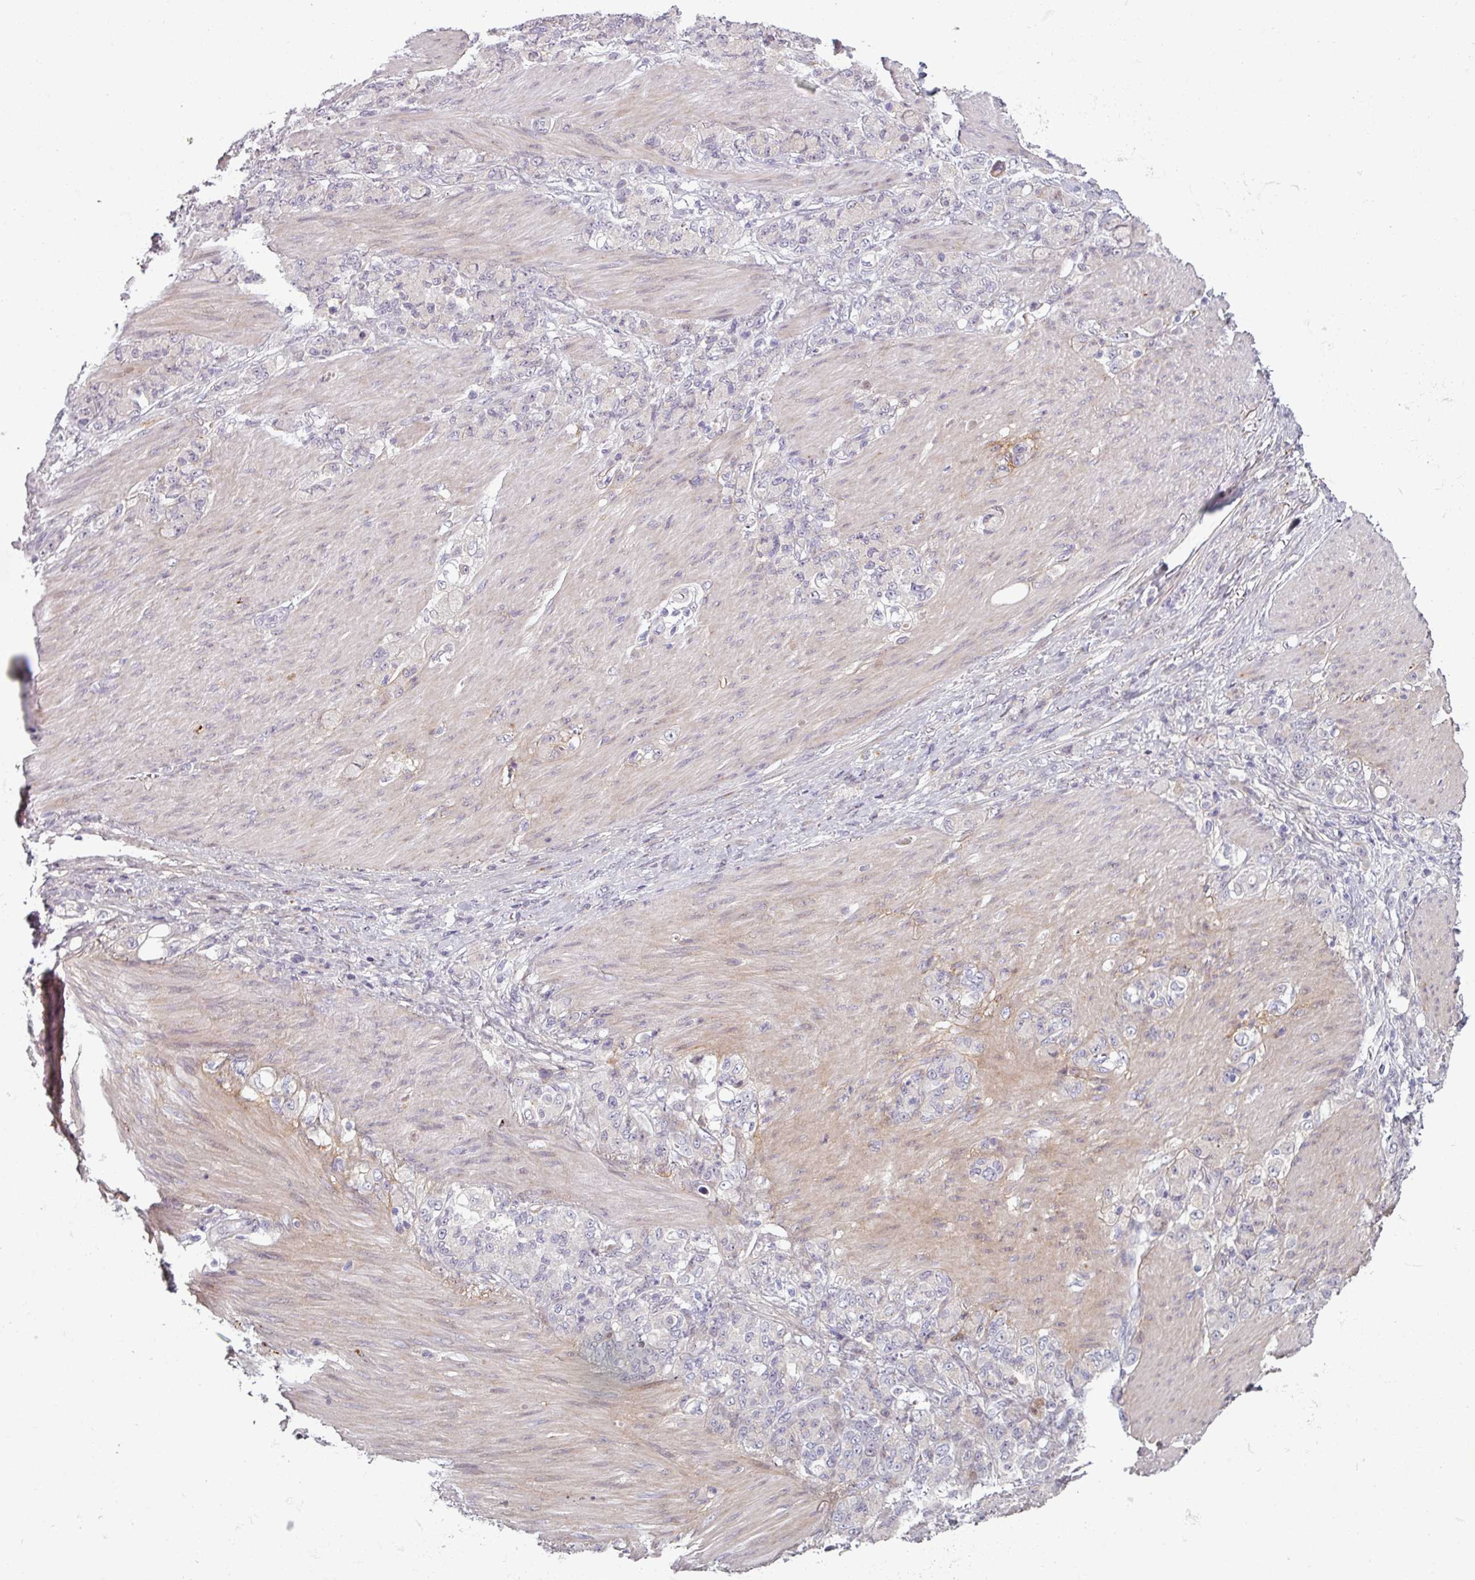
{"staining": {"intensity": "negative", "quantity": "none", "location": "none"}, "tissue": "stomach cancer", "cell_type": "Tumor cells", "image_type": "cancer", "snomed": [{"axis": "morphology", "description": "Normal tissue, NOS"}, {"axis": "morphology", "description": "Adenocarcinoma, NOS"}, {"axis": "topography", "description": "Stomach"}], "caption": "A high-resolution image shows immunohistochemistry staining of adenocarcinoma (stomach), which demonstrates no significant positivity in tumor cells.", "gene": "CYB5RL", "patient": {"sex": "female", "age": 79}}